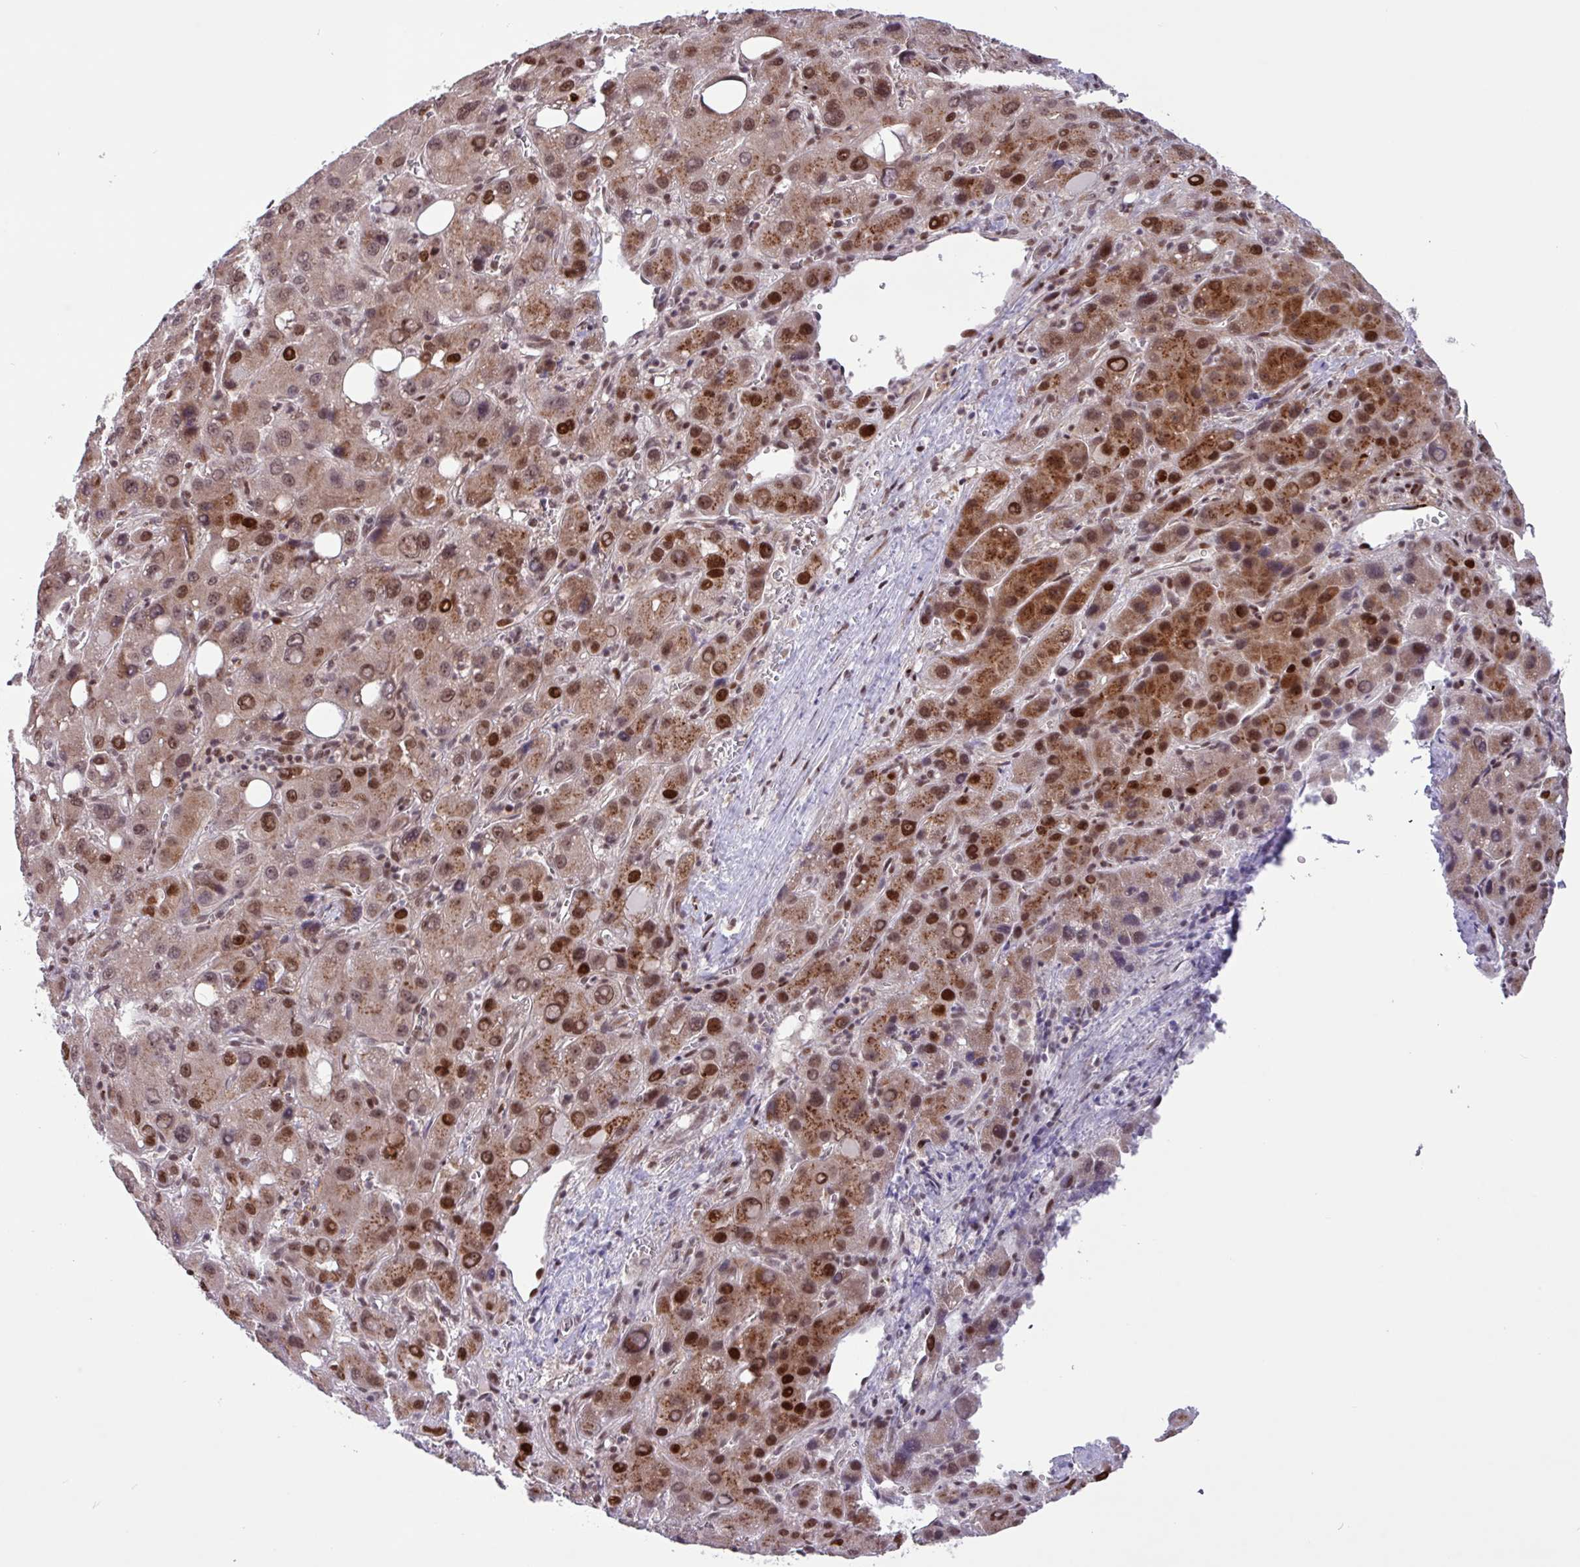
{"staining": {"intensity": "strong", "quantity": ">75%", "location": "cytoplasmic/membranous,nuclear"}, "tissue": "liver cancer", "cell_type": "Tumor cells", "image_type": "cancer", "snomed": [{"axis": "morphology", "description": "Carcinoma, Hepatocellular, NOS"}, {"axis": "topography", "description": "Liver"}], "caption": "Brown immunohistochemical staining in hepatocellular carcinoma (liver) displays strong cytoplasmic/membranous and nuclear expression in about >75% of tumor cells.", "gene": "BRD3", "patient": {"sex": "male", "age": 55}}